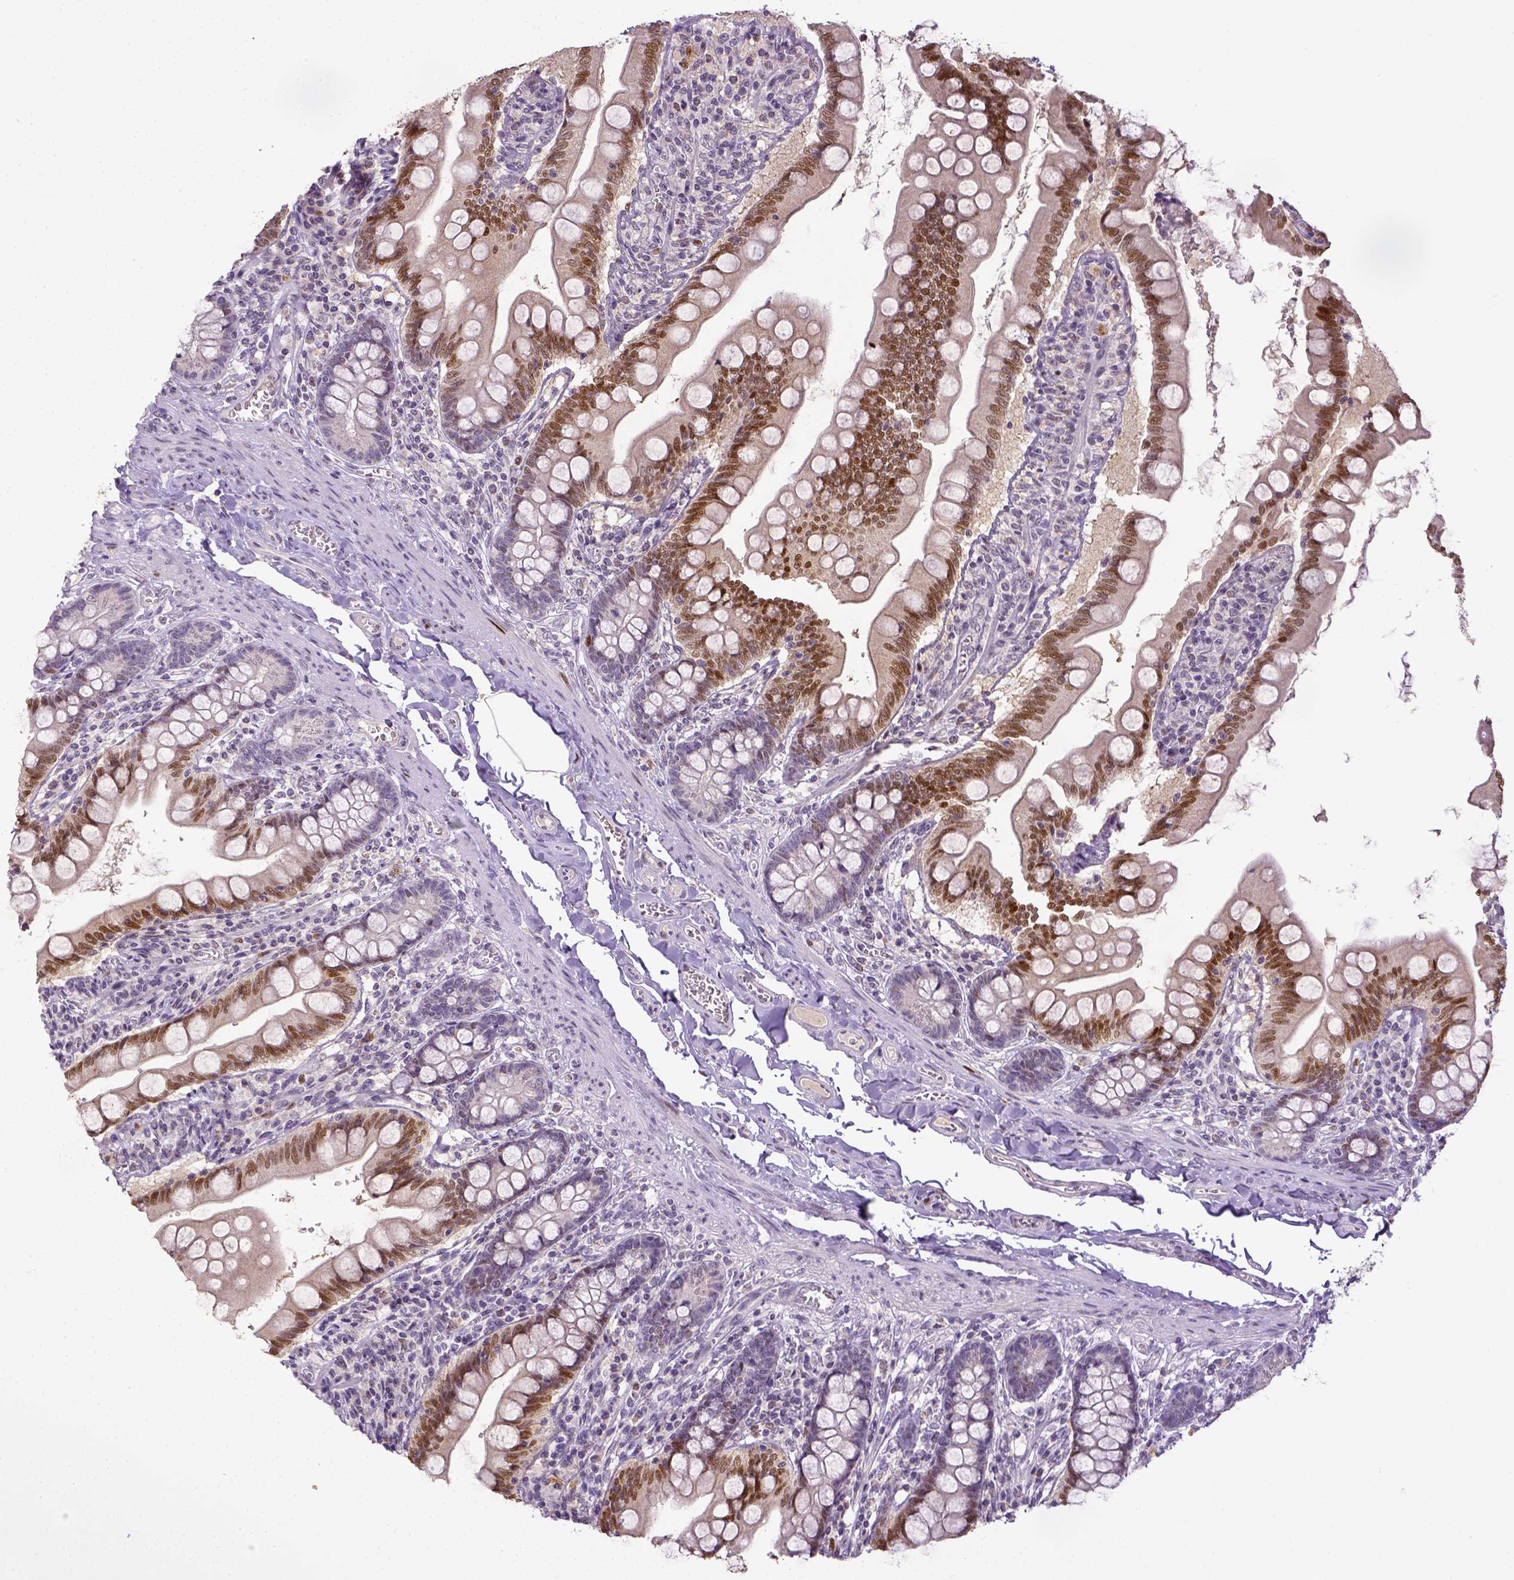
{"staining": {"intensity": "moderate", "quantity": ">75%", "location": "nuclear"}, "tissue": "small intestine", "cell_type": "Glandular cells", "image_type": "normal", "snomed": [{"axis": "morphology", "description": "Normal tissue, NOS"}, {"axis": "topography", "description": "Small intestine"}], "caption": "Immunohistochemistry (IHC) (DAB) staining of normal human small intestine exhibits moderate nuclear protein expression in about >75% of glandular cells.", "gene": "CDKN1A", "patient": {"sex": "female", "age": 56}}